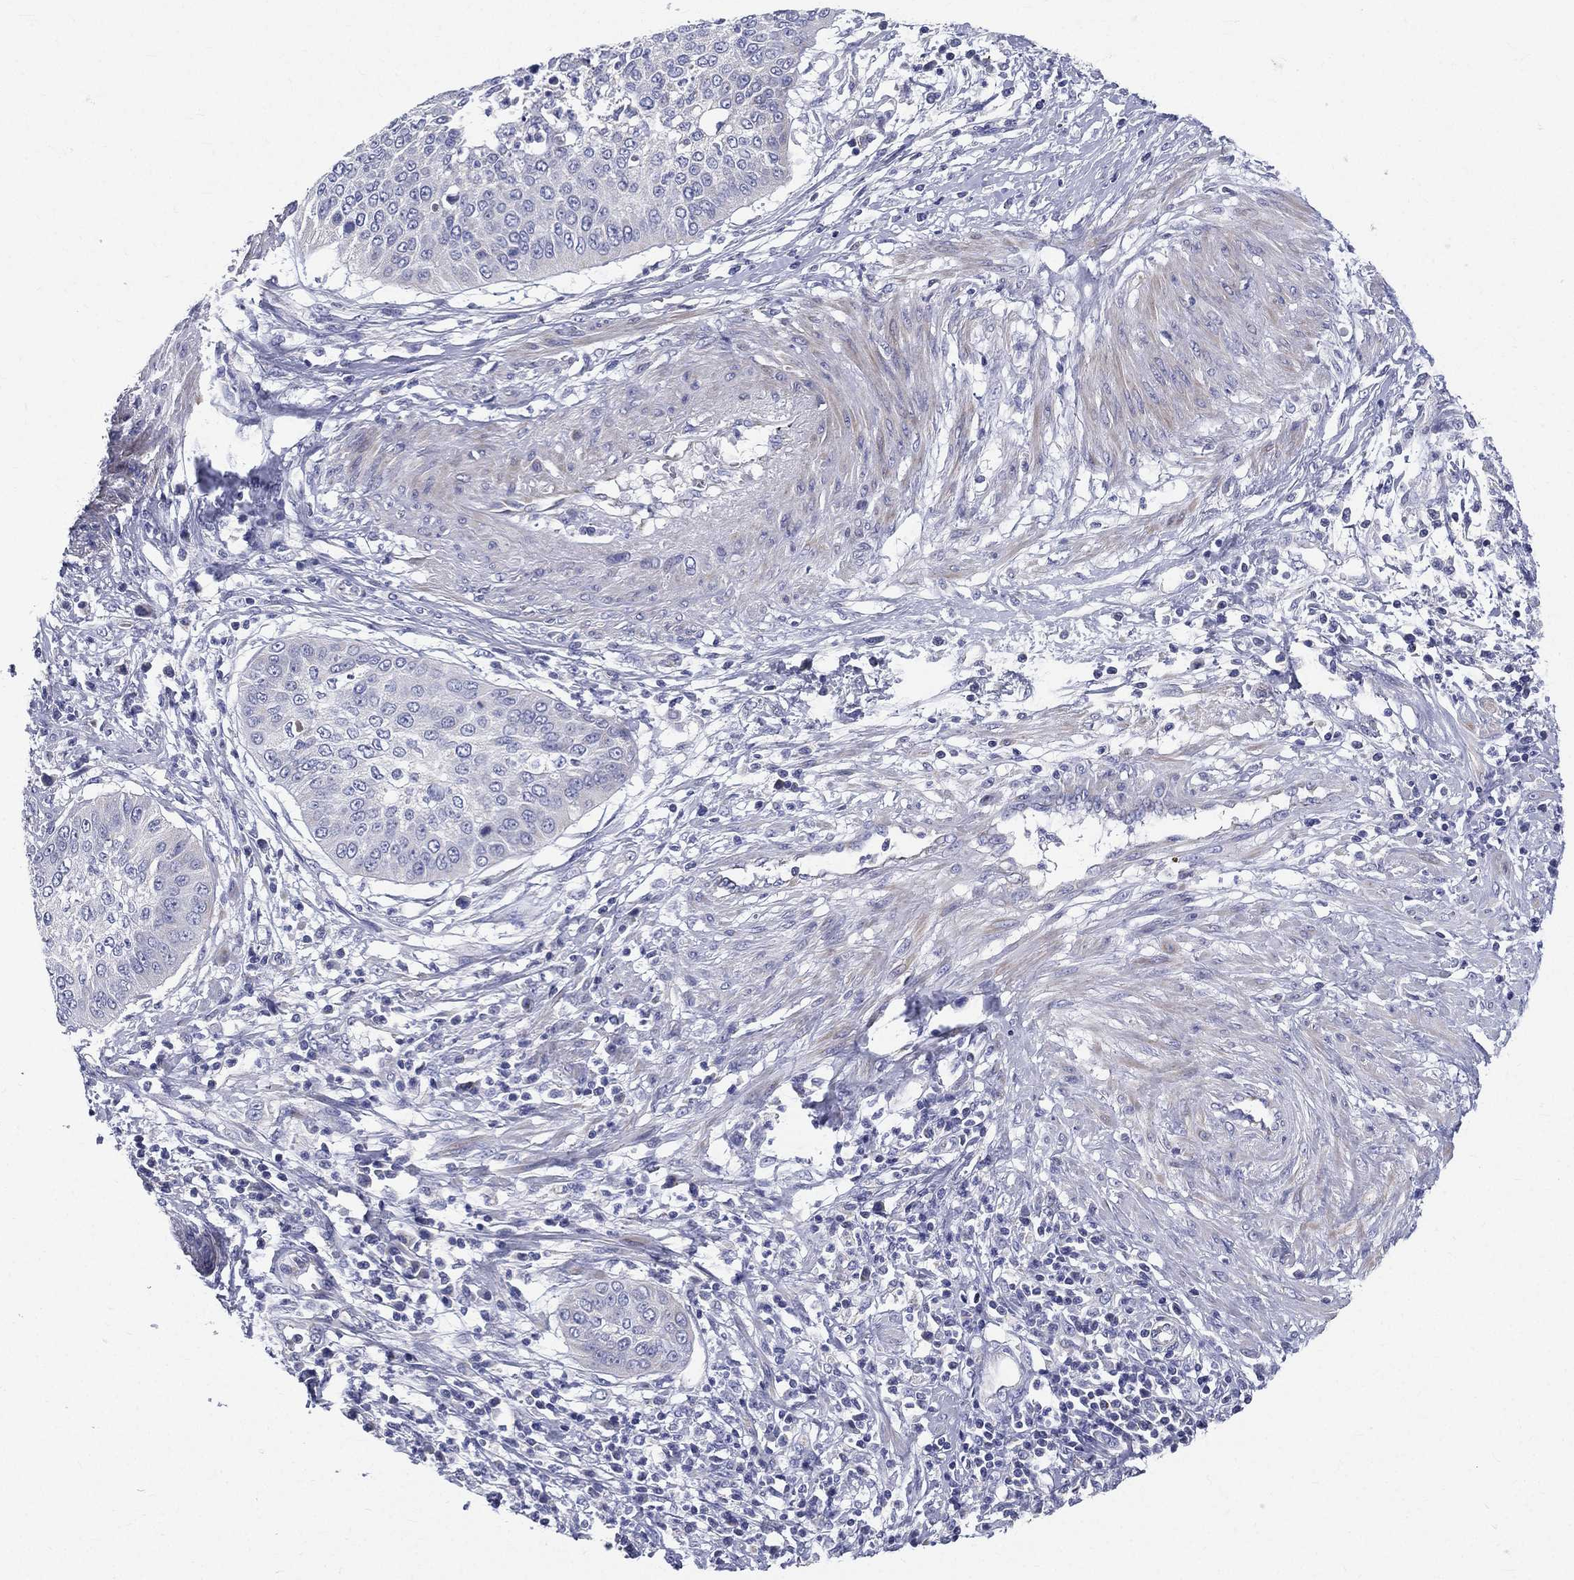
{"staining": {"intensity": "negative", "quantity": "none", "location": "none"}, "tissue": "cervical cancer", "cell_type": "Tumor cells", "image_type": "cancer", "snomed": [{"axis": "morphology", "description": "Normal tissue, NOS"}, {"axis": "morphology", "description": "Squamous cell carcinoma, NOS"}, {"axis": "topography", "description": "Cervix"}], "caption": "An immunohistochemistry (IHC) histopathology image of squamous cell carcinoma (cervical) is shown. There is no staining in tumor cells of squamous cell carcinoma (cervical). (Brightfield microscopy of DAB immunohistochemistry (IHC) at high magnification).", "gene": "PWWP3A", "patient": {"sex": "female", "age": 39}}